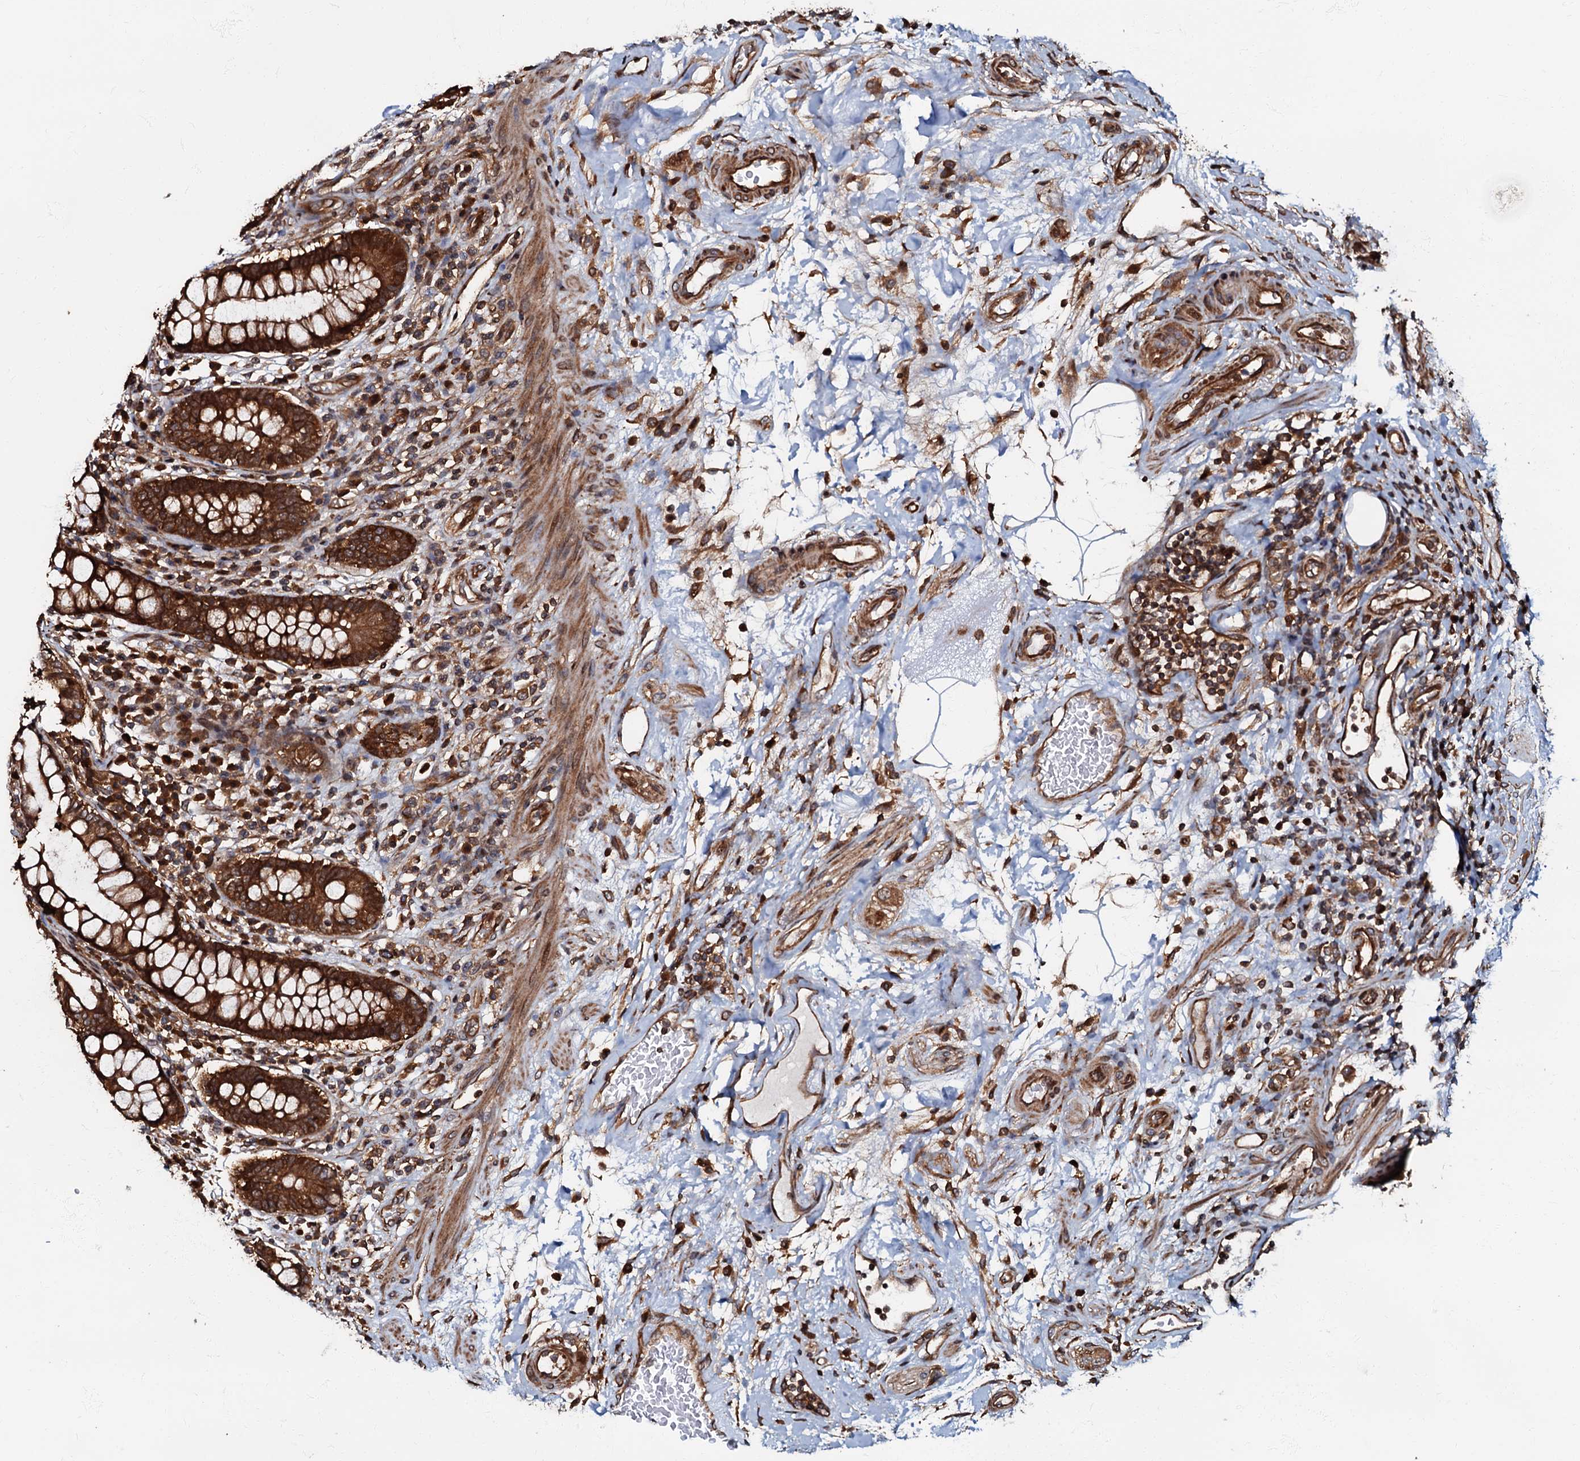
{"staining": {"intensity": "strong", "quantity": ">75%", "location": "cytoplasmic/membranous"}, "tissue": "colon", "cell_type": "Endothelial cells", "image_type": "normal", "snomed": [{"axis": "morphology", "description": "Normal tissue, NOS"}, {"axis": "topography", "description": "Colon"}], "caption": "A high amount of strong cytoplasmic/membranous staining is present in about >75% of endothelial cells in normal colon. (IHC, brightfield microscopy, high magnification).", "gene": "OSBP", "patient": {"sex": "female", "age": 79}}